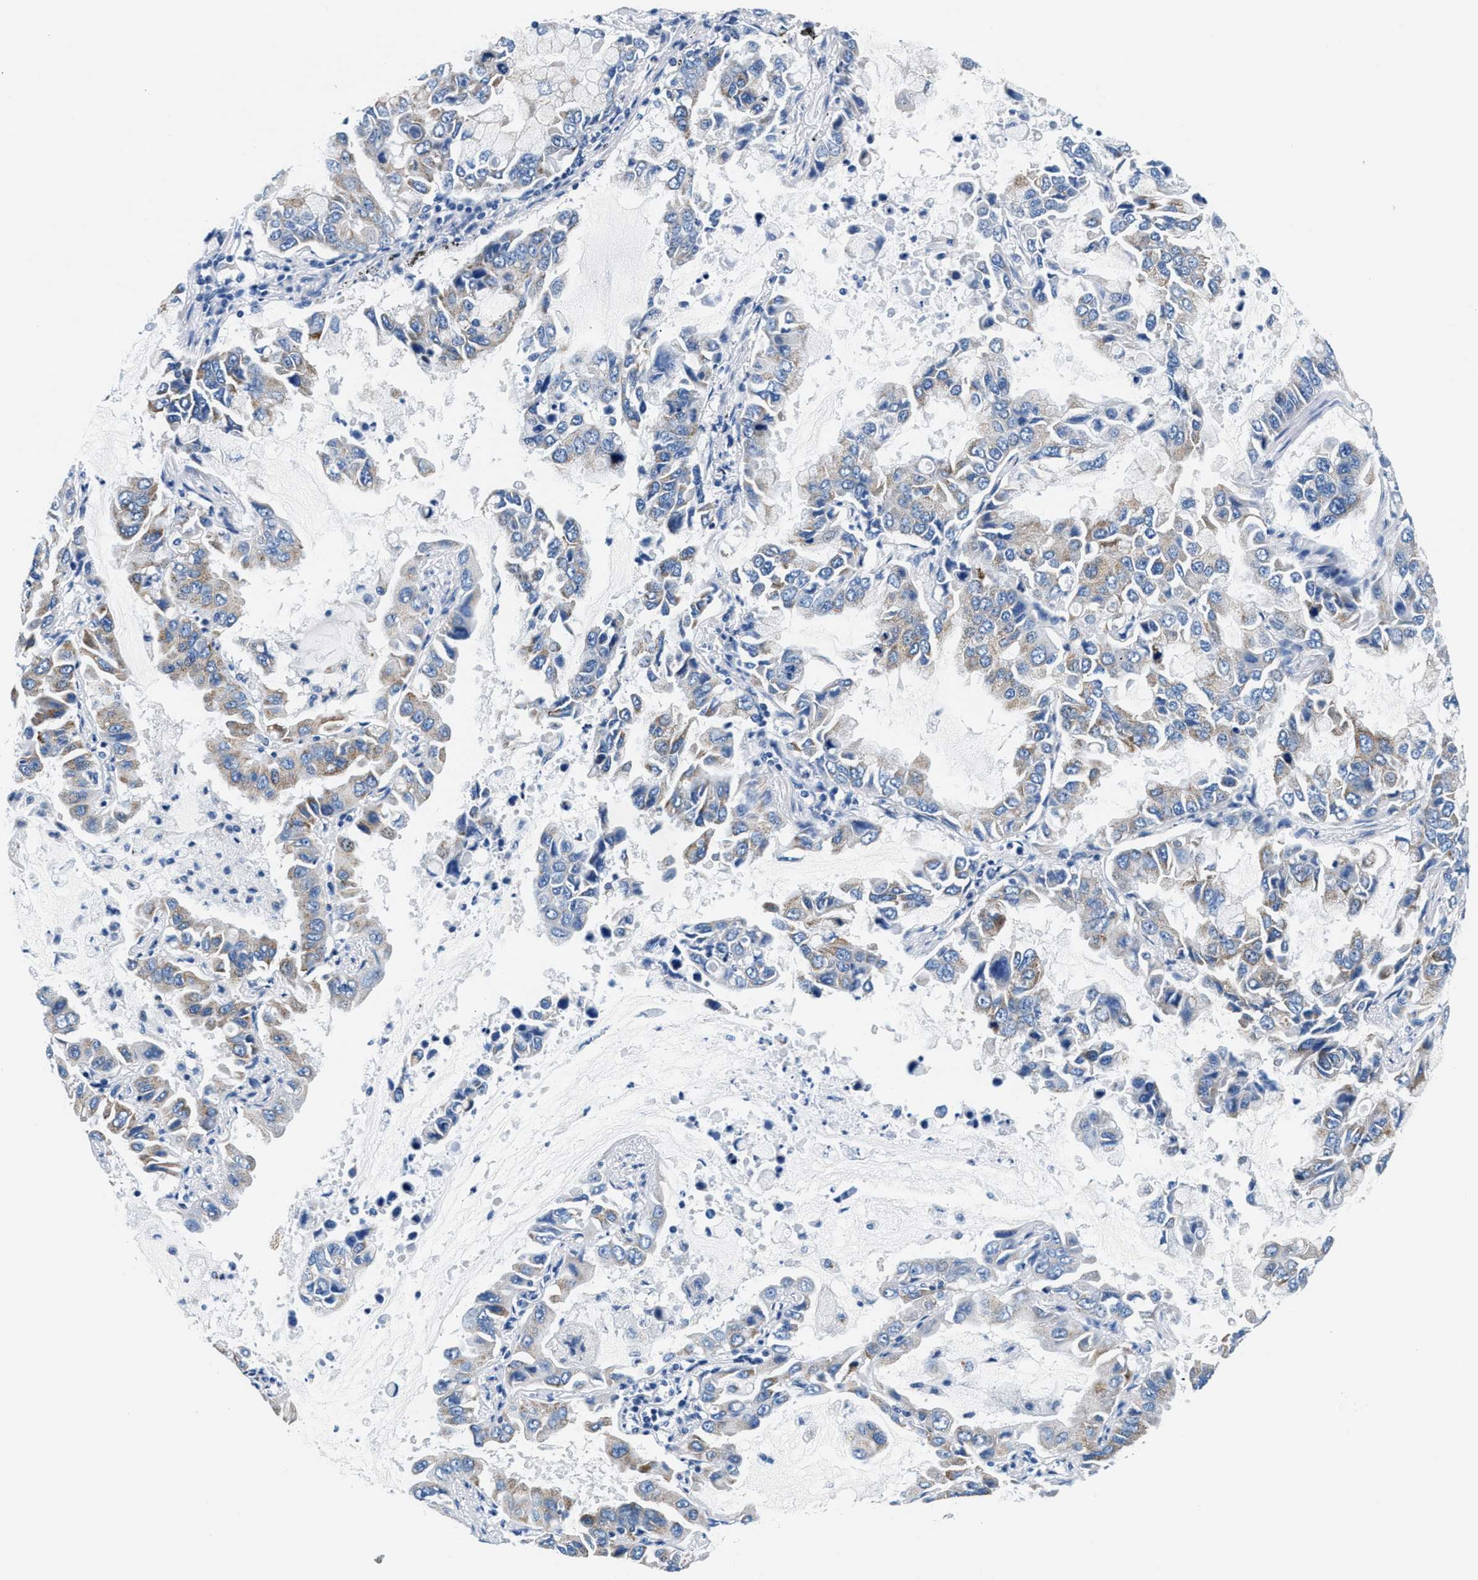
{"staining": {"intensity": "weak", "quantity": "<25%", "location": "cytoplasmic/membranous"}, "tissue": "lung cancer", "cell_type": "Tumor cells", "image_type": "cancer", "snomed": [{"axis": "morphology", "description": "Adenocarcinoma, NOS"}, {"axis": "topography", "description": "Lung"}], "caption": "Lung cancer (adenocarcinoma) stained for a protein using immunohistochemistry (IHC) shows no expression tumor cells.", "gene": "VPS53", "patient": {"sex": "male", "age": 64}}